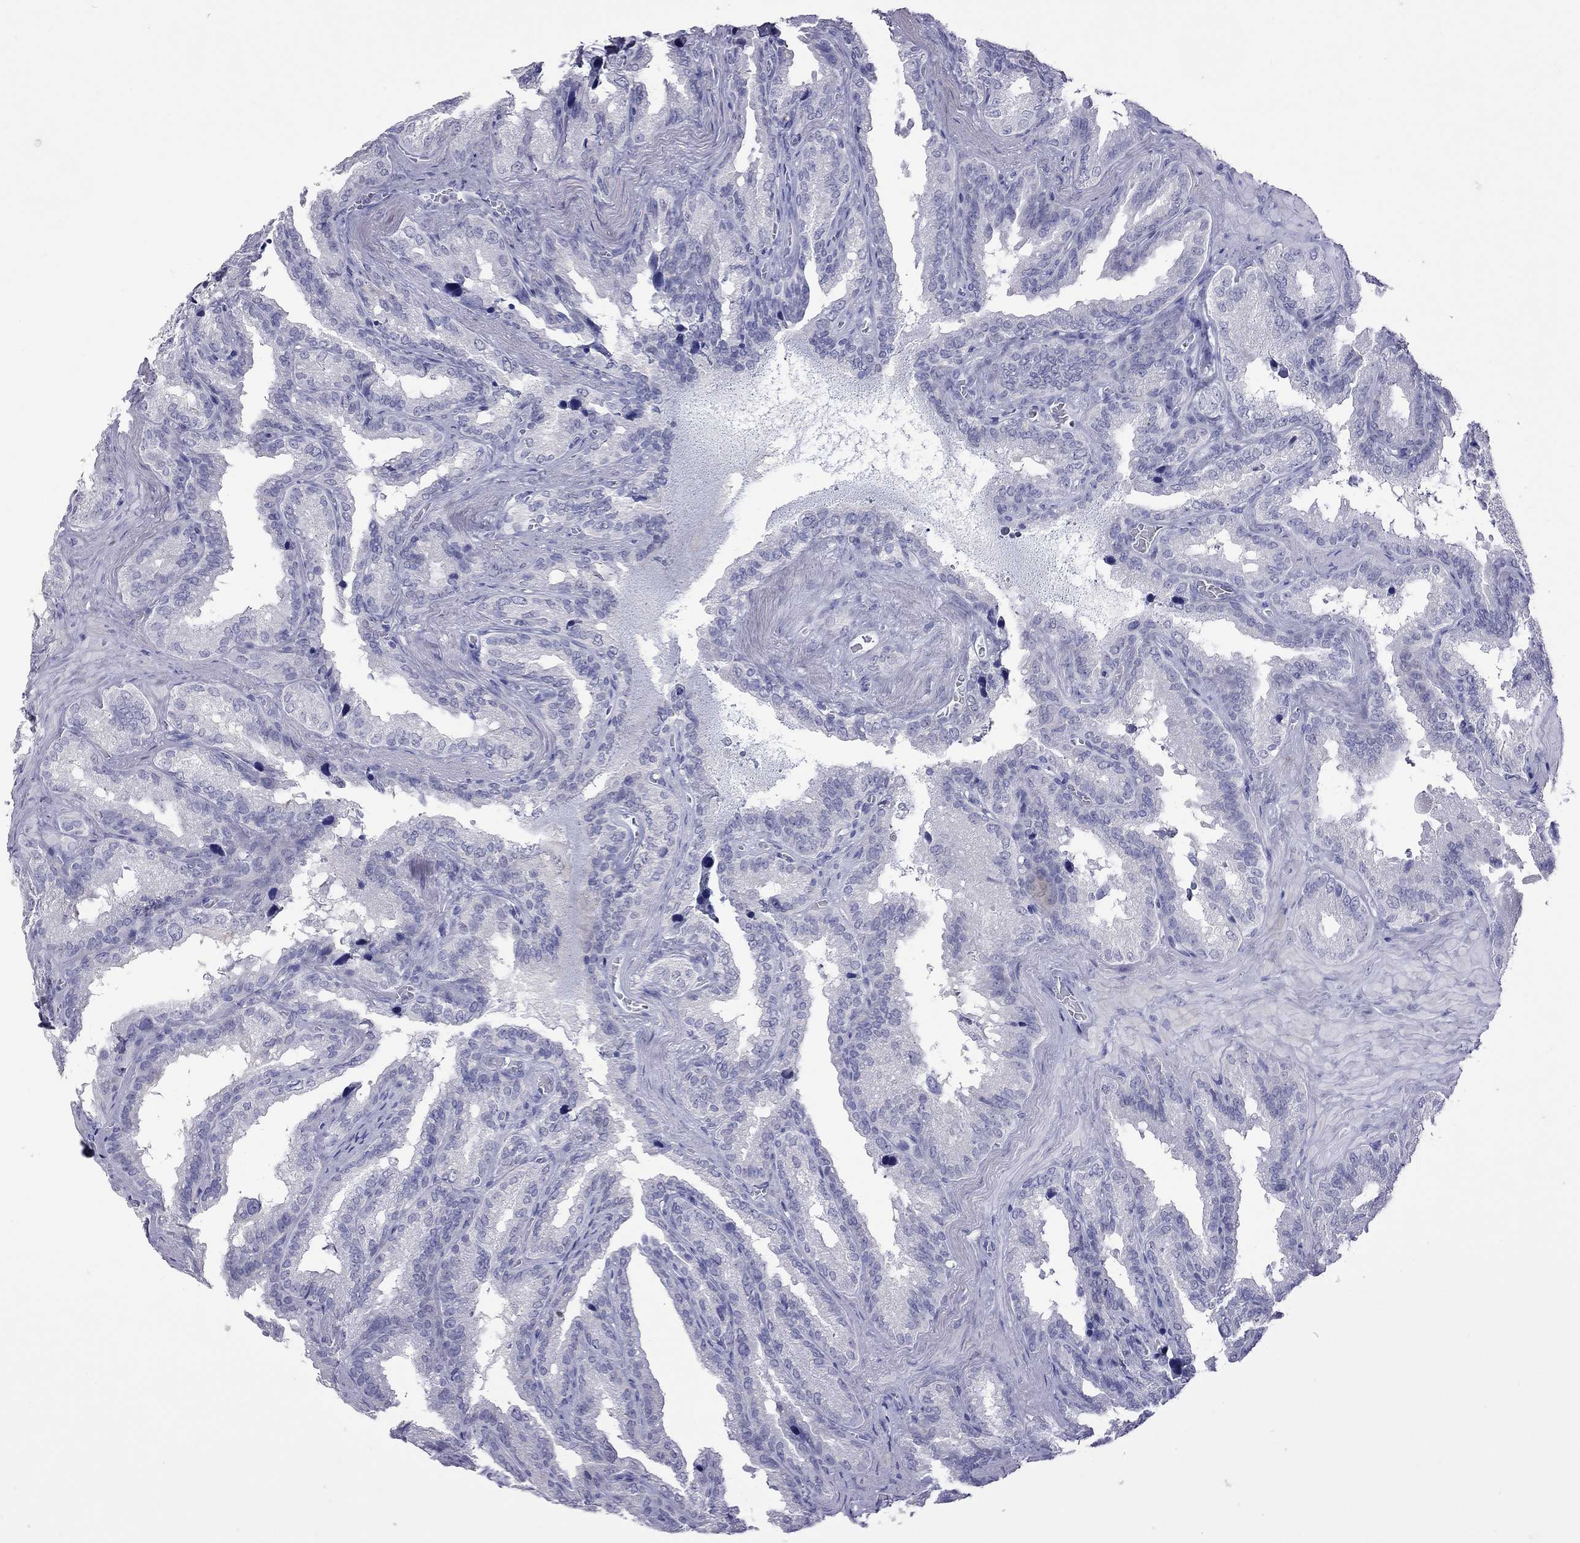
{"staining": {"intensity": "negative", "quantity": "none", "location": "none"}, "tissue": "seminal vesicle", "cell_type": "Glandular cells", "image_type": "normal", "snomed": [{"axis": "morphology", "description": "Normal tissue, NOS"}, {"axis": "topography", "description": "Seminal veicle"}], "caption": "Image shows no protein positivity in glandular cells of unremarkable seminal vesicle. (Stains: DAB immunohistochemistry with hematoxylin counter stain, Microscopy: brightfield microscopy at high magnification).", "gene": "SLAMF1", "patient": {"sex": "male", "age": 37}}